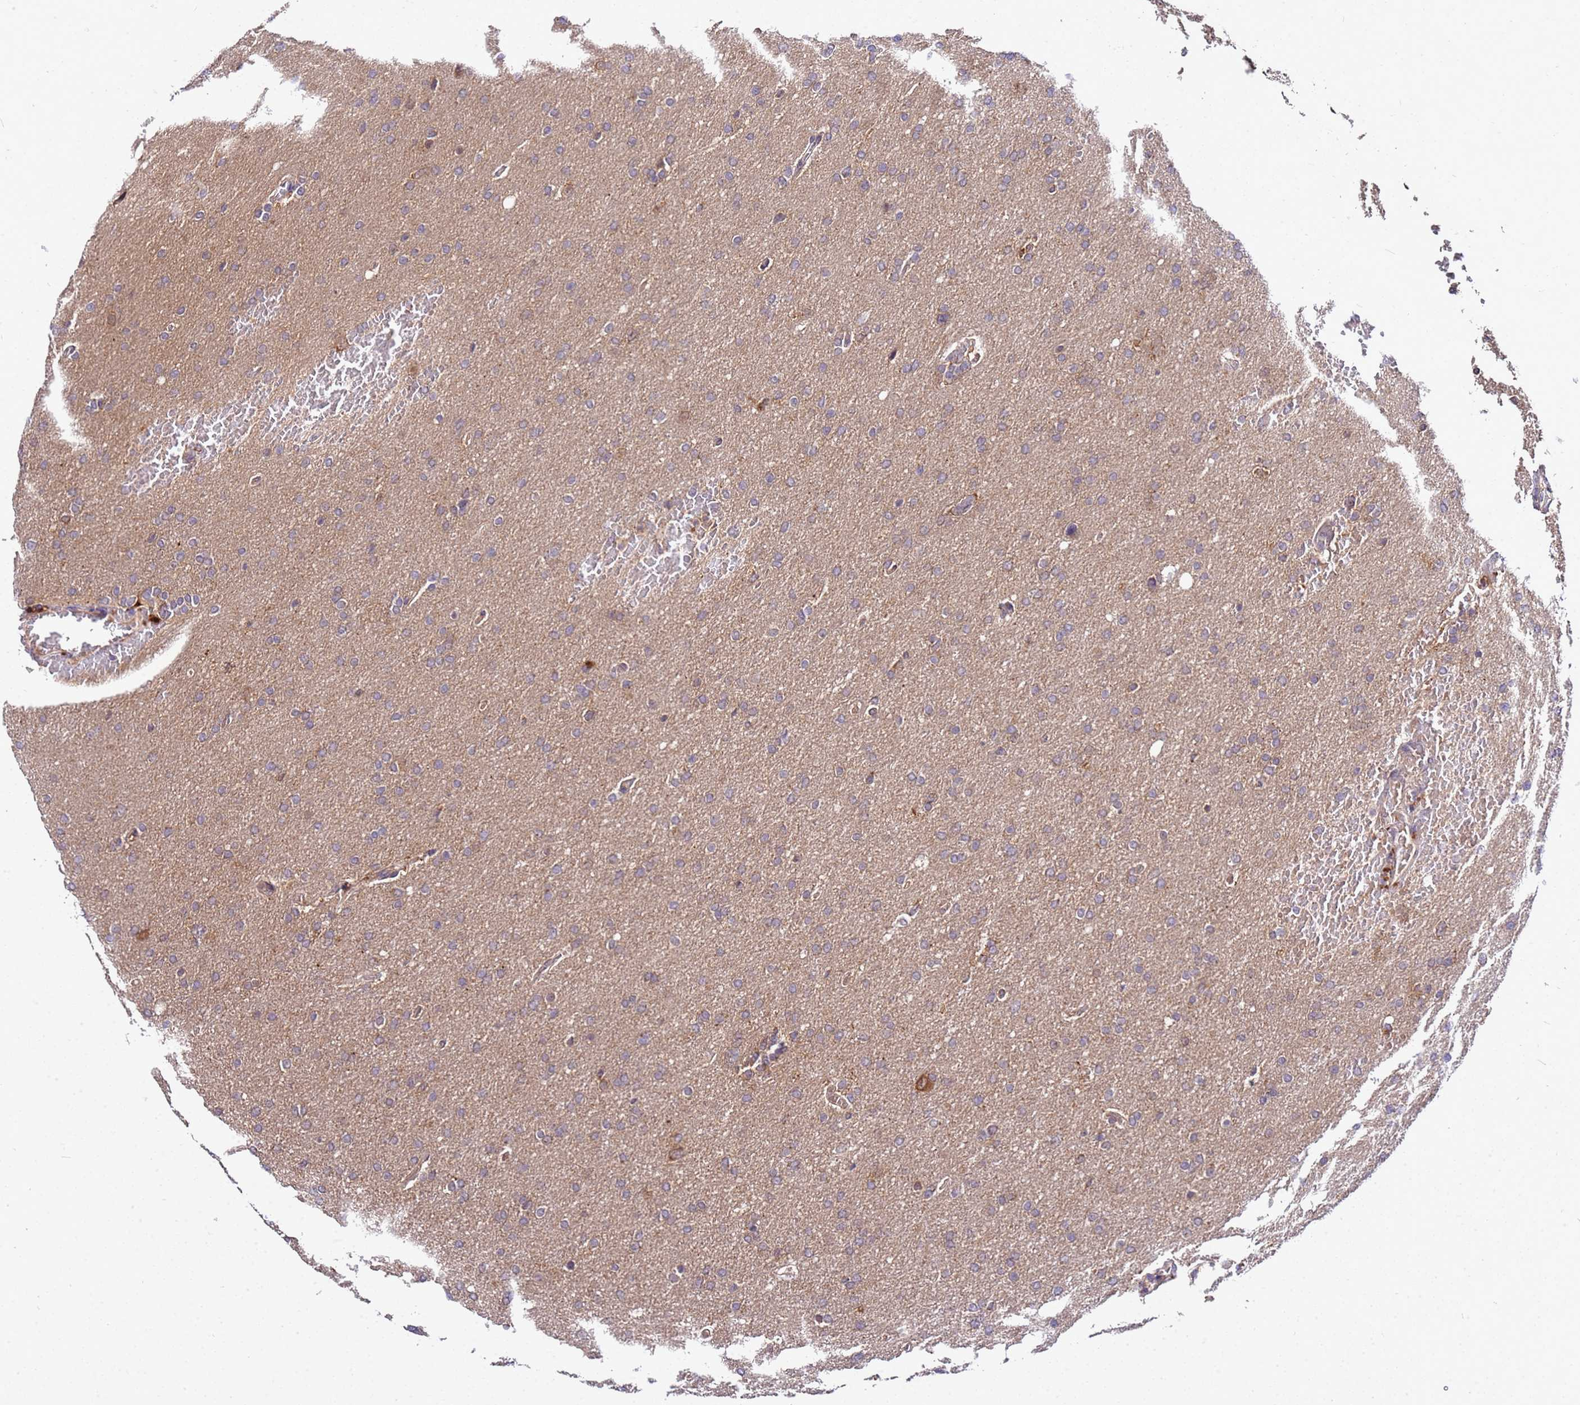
{"staining": {"intensity": "weak", "quantity": ">75%", "location": "cytoplasmic/membranous"}, "tissue": "glioma", "cell_type": "Tumor cells", "image_type": "cancer", "snomed": [{"axis": "morphology", "description": "Glioma, malignant, High grade"}, {"axis": "topography", "description": "Cerebral cortex"}], "caption": "There is low levels of weak cytoplasmic/membranous expression in tumor cells of malignant high-grade glioma, as demonstrated by immunohistochemical staining (brown color).", "gene": "GSPT2", "patient": {"sex": "female", "age": 36}}